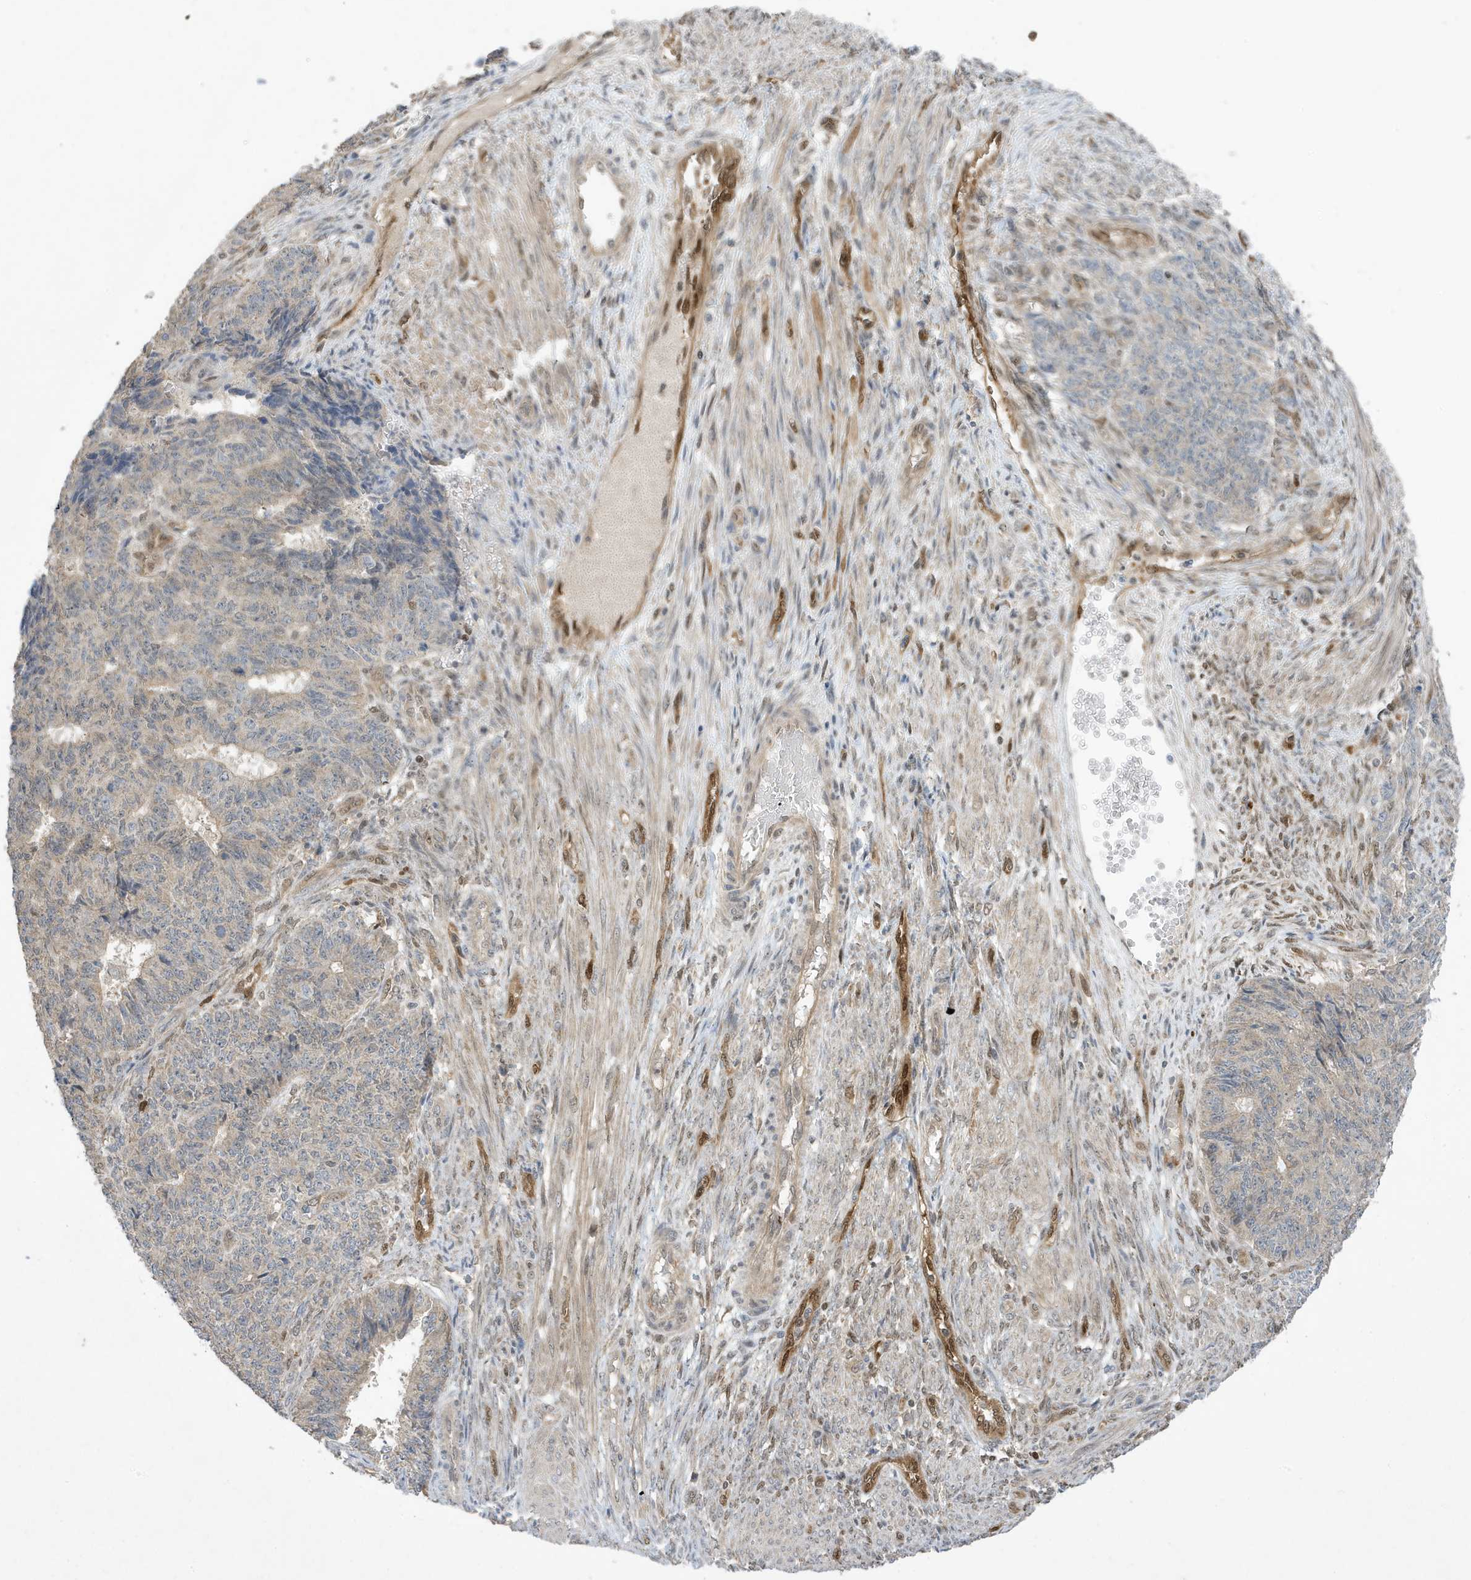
{"staining": {"intensity": "weak", "quantity": "<25%", "location": "cytoplasmic/membranous"}, "tissue": "endometrial cancer", "cell_type": "Tumor cells", "image_type": "cancer", "snomed": [{"axis": "morphology", "description": "Adenocarcinoma, NOS"}, {"axis": "topography", "description": "Endometrium"}], "caption": "High power microscopy micrograph of an IHC histopathology image of endometrial cancer, revealing no significant expression in tumor cells. (Brightfield microscopy of DAB (3,3'-diaminobenzidine) IHC at high magnification).", "gene": "NCOA7", "patient": {"sex": "female", "age": 32}}